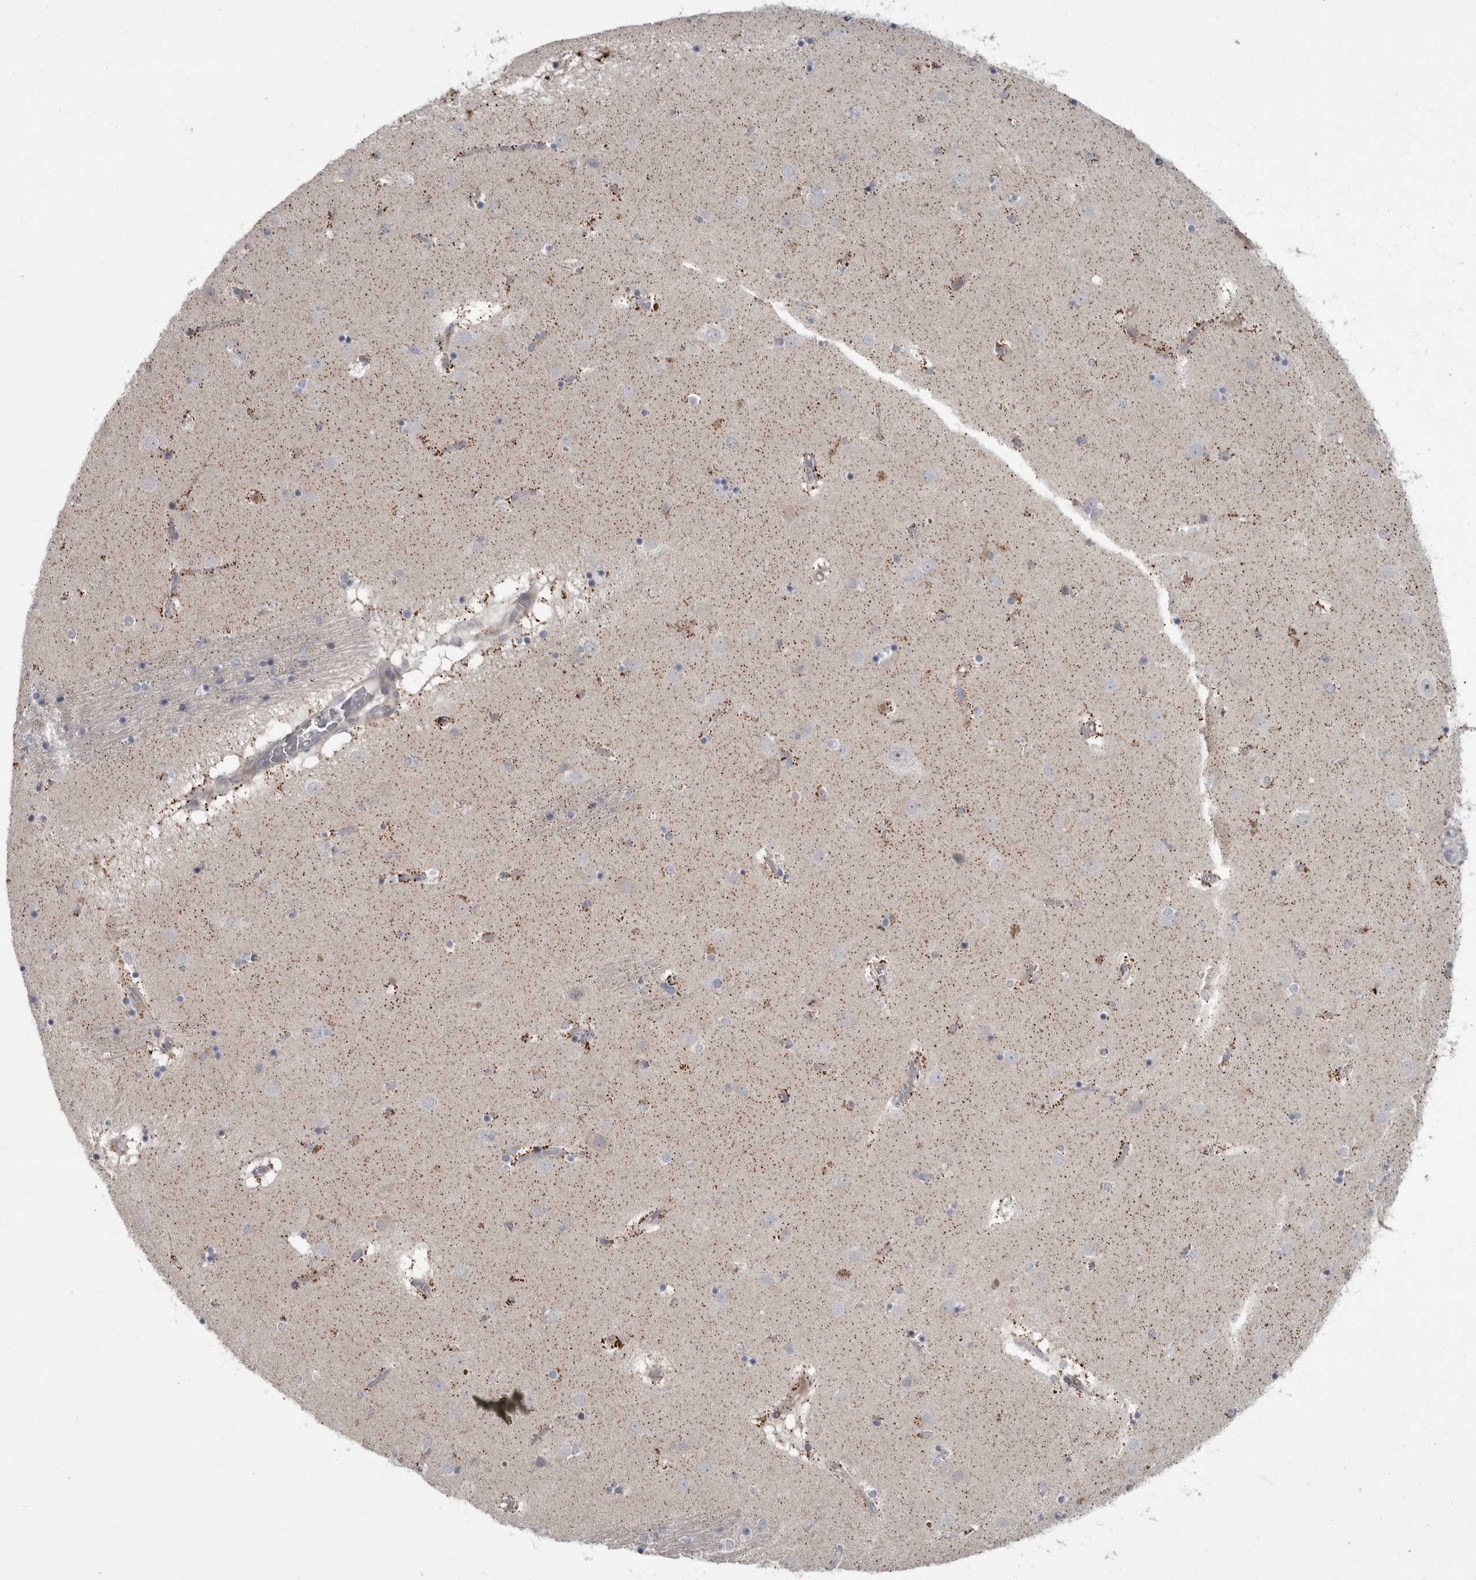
{"staining": {"intensity": "moderate", "quantity": "<25%", "location": "cytoplasmic/membranous"}, "tissue": "caudate", "cell_type": "Glial cells", "image_type": "normal", "snomed": [{"axis": "morphology", "description": "Normal tissue, NOS"}, {"axis": "topography", "description": "Lateral ventricle wall"}], "caption": "Caudate stained for a protein (brown) exhibits moderate cytoplasmic/membranous positive positivity in about <25% of glial cells.", "gene": "CDC42BPG", "patient": {"sex": "male", "age": 70}}